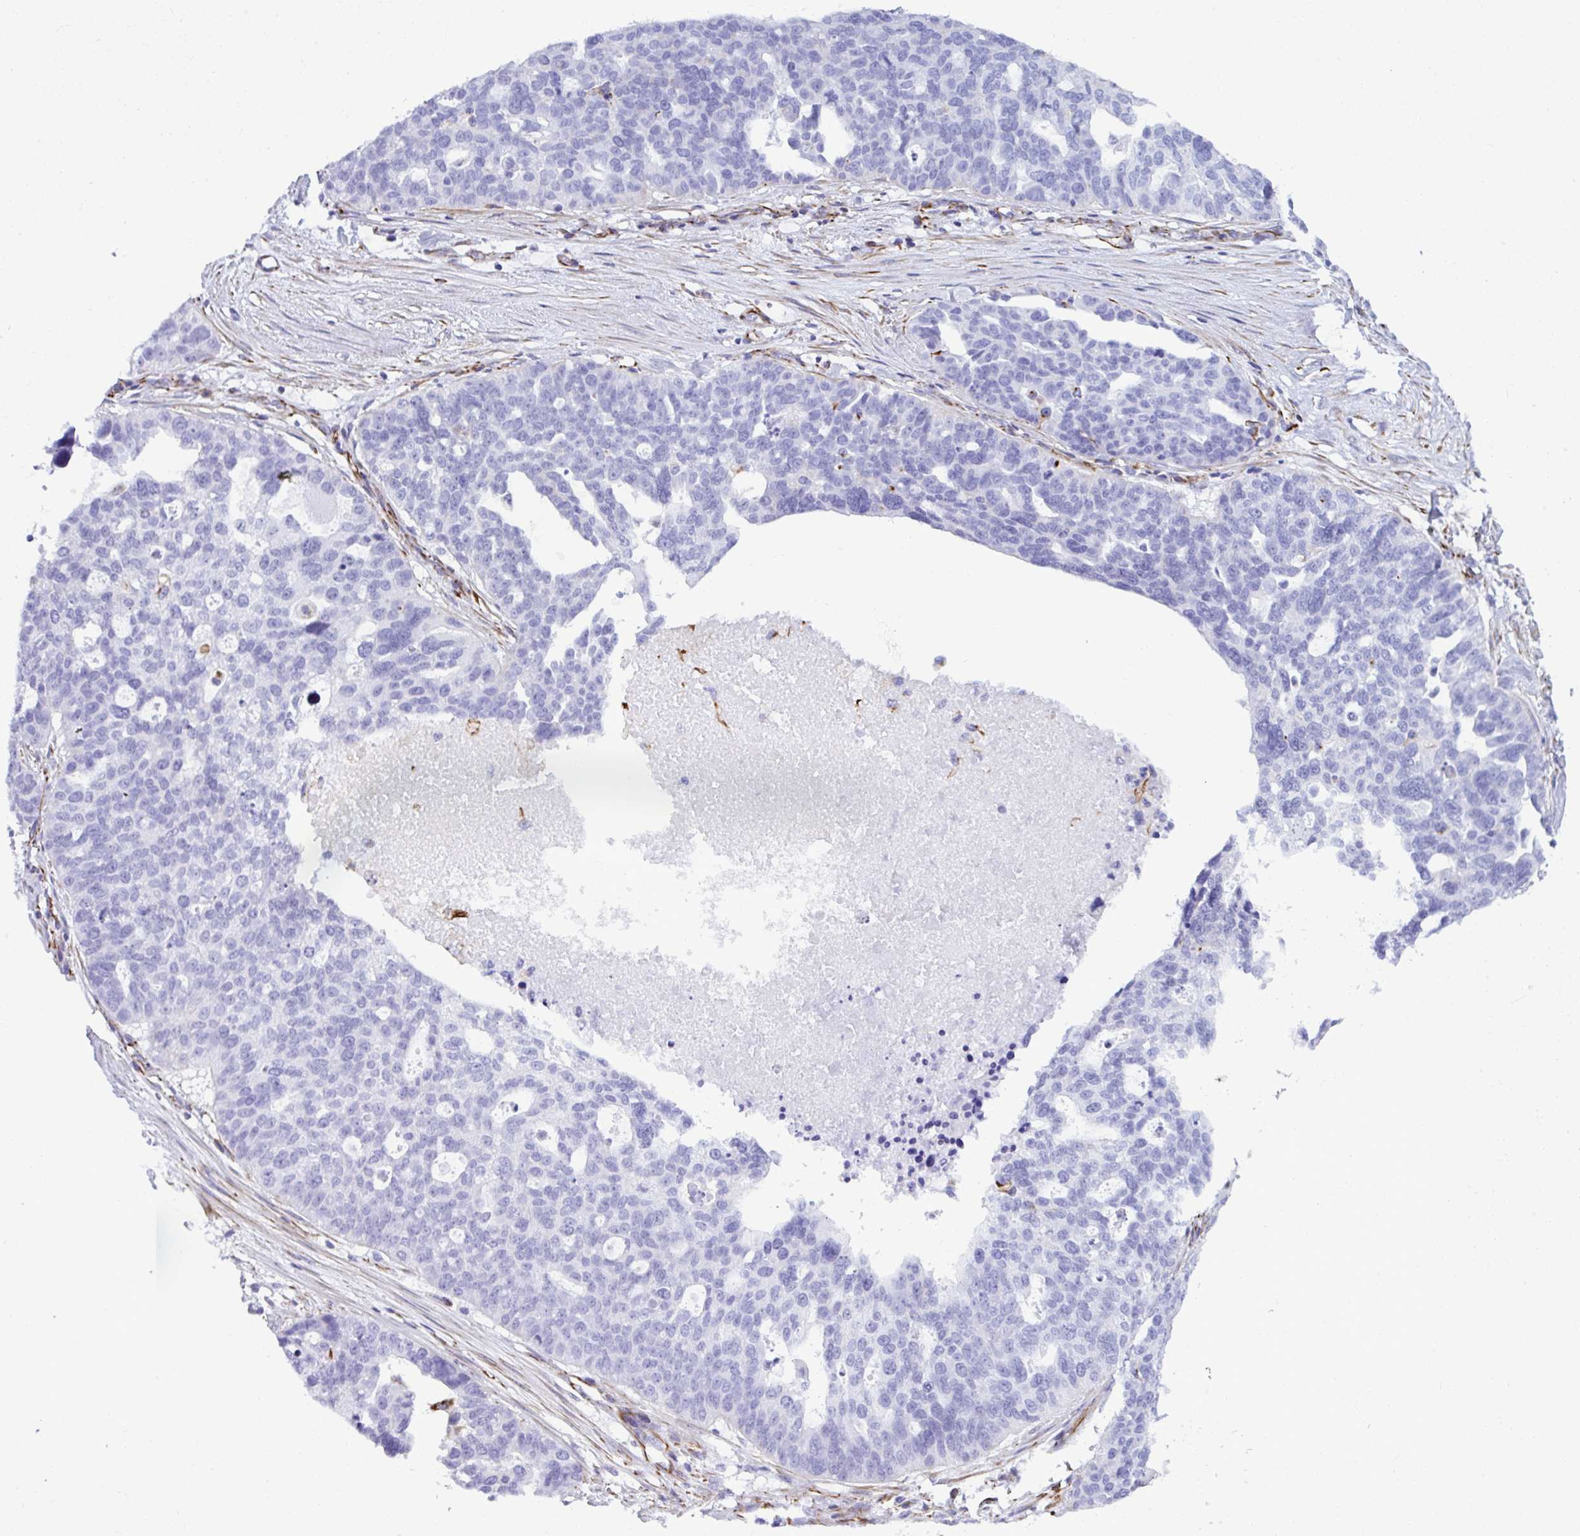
{"staining": {"intensity": "negative", "quantity": "none", "location": "none"}, "tissue": "ovarian cancer", "cell_type": "Tumor cells", "image_type": "cancer", "snomed": [{"axis": "morphology", "description": "Cystadenocarcinoma, serous, NOS"}, {"axis": "topography", "description": "Ovary"}], "caption": "DAB (3,3'-diaminobenzidine) immunohistochemical staining of ovarian serous cystadenocarcinoma exhibits no significant staining in tumor cells. (IHC, brightfield microscopy, high magnification).", "gene": "SMAD5", "patient": {"sex": "female", "age": 59}}